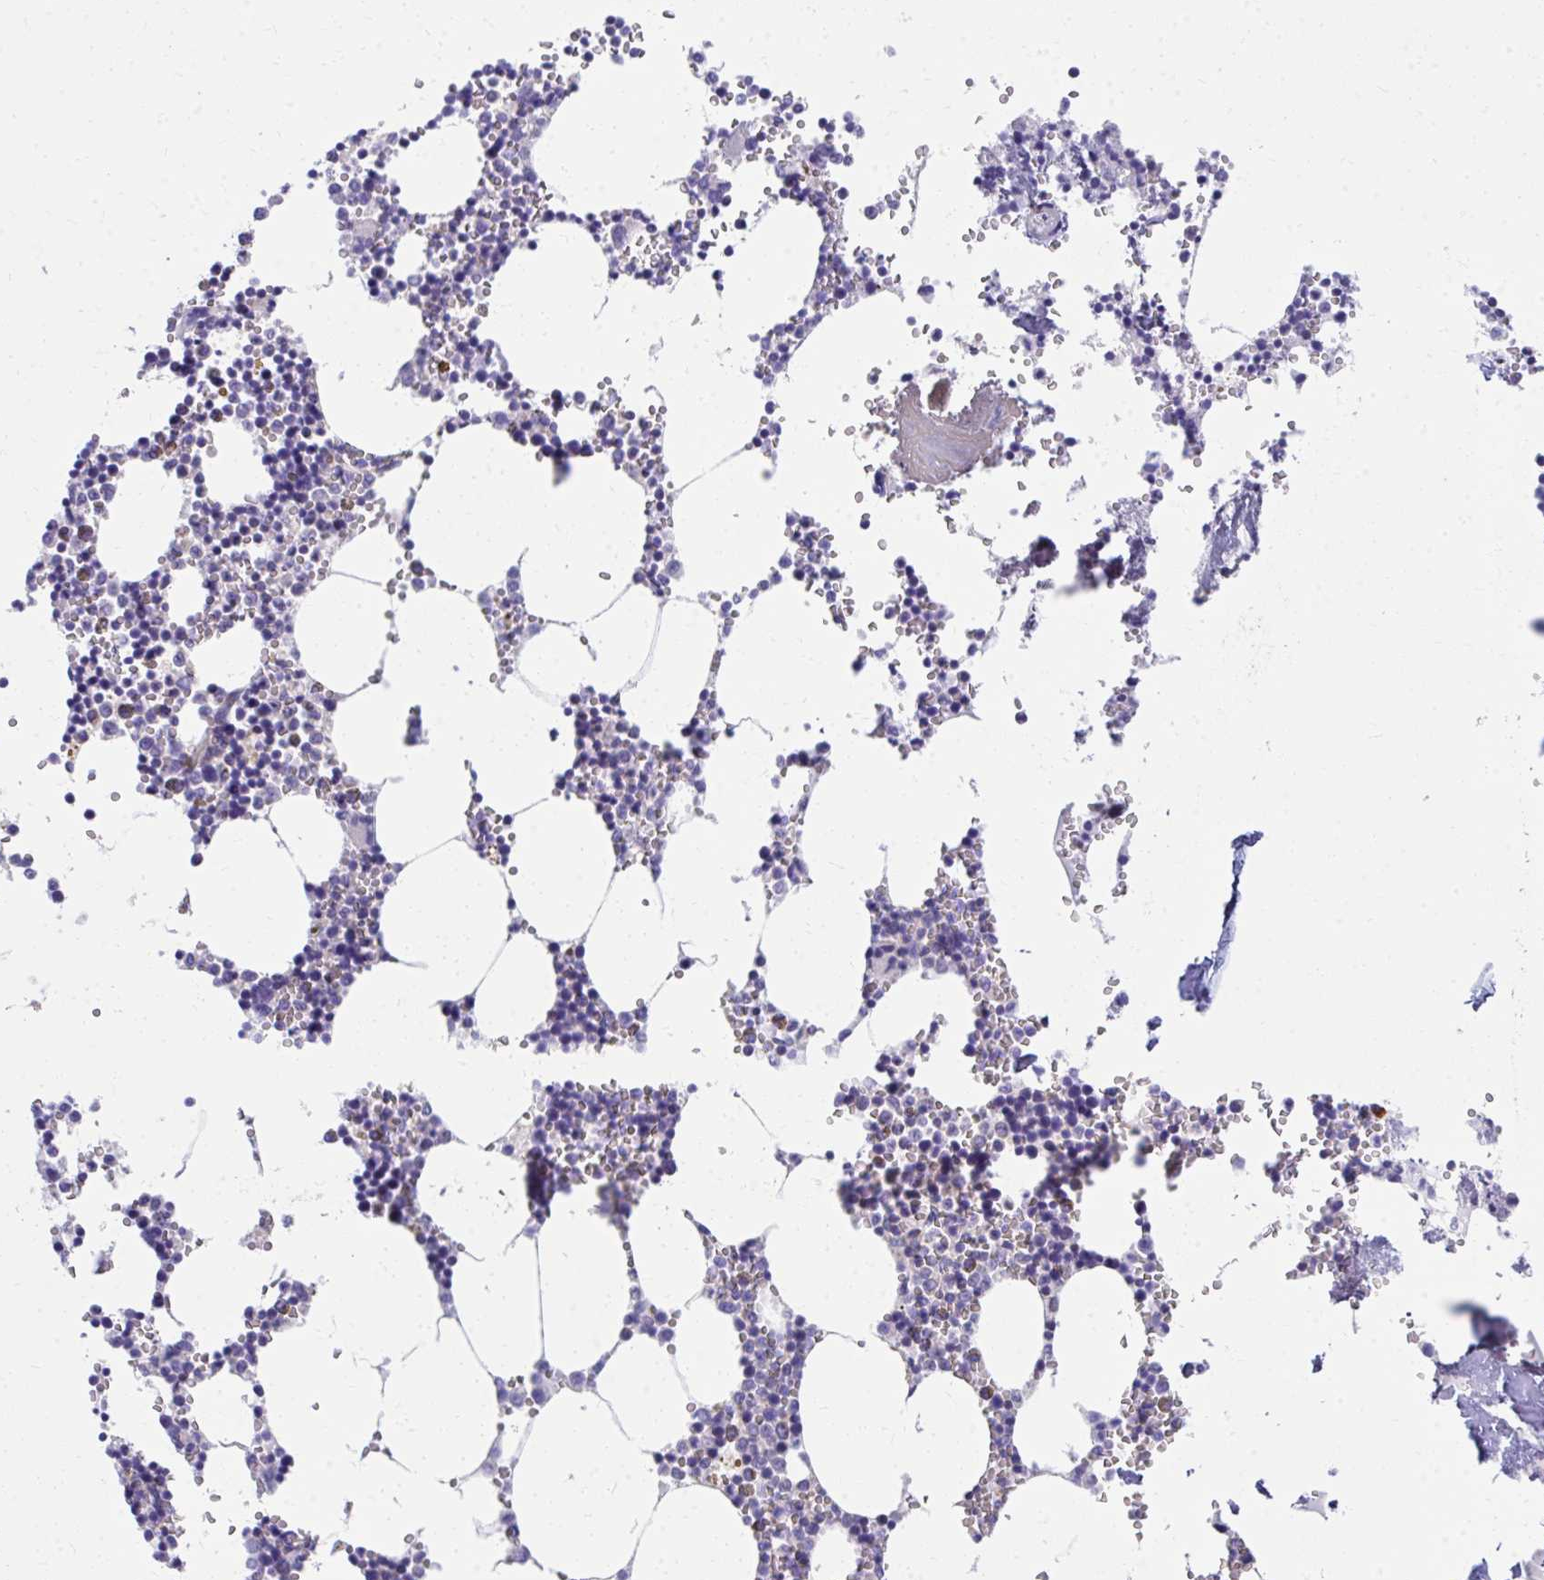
{"staining": {"intensity": "moderate", "quantity": "<25%", "location": "cytoplasmic/membranous"}, "tissue": "bone marrow", "cell_type": "Hematopoietic cells", "image_type": "normal", "snomed": [{"axis": "morphology", "description": "Normal tissue, NOS"}, {"axis": "topography", "description": "Bone marrow"}], "caption": "A high-resolution histopathology image shows immunohistochemistry (IHC) staining of benign bone marrow, which displays moderate cytoplasmic/membranous staining in approximately <25% of hematopoietic cells.", "gene": "IL37", "patient": {"sex": "male", "age": 54}}